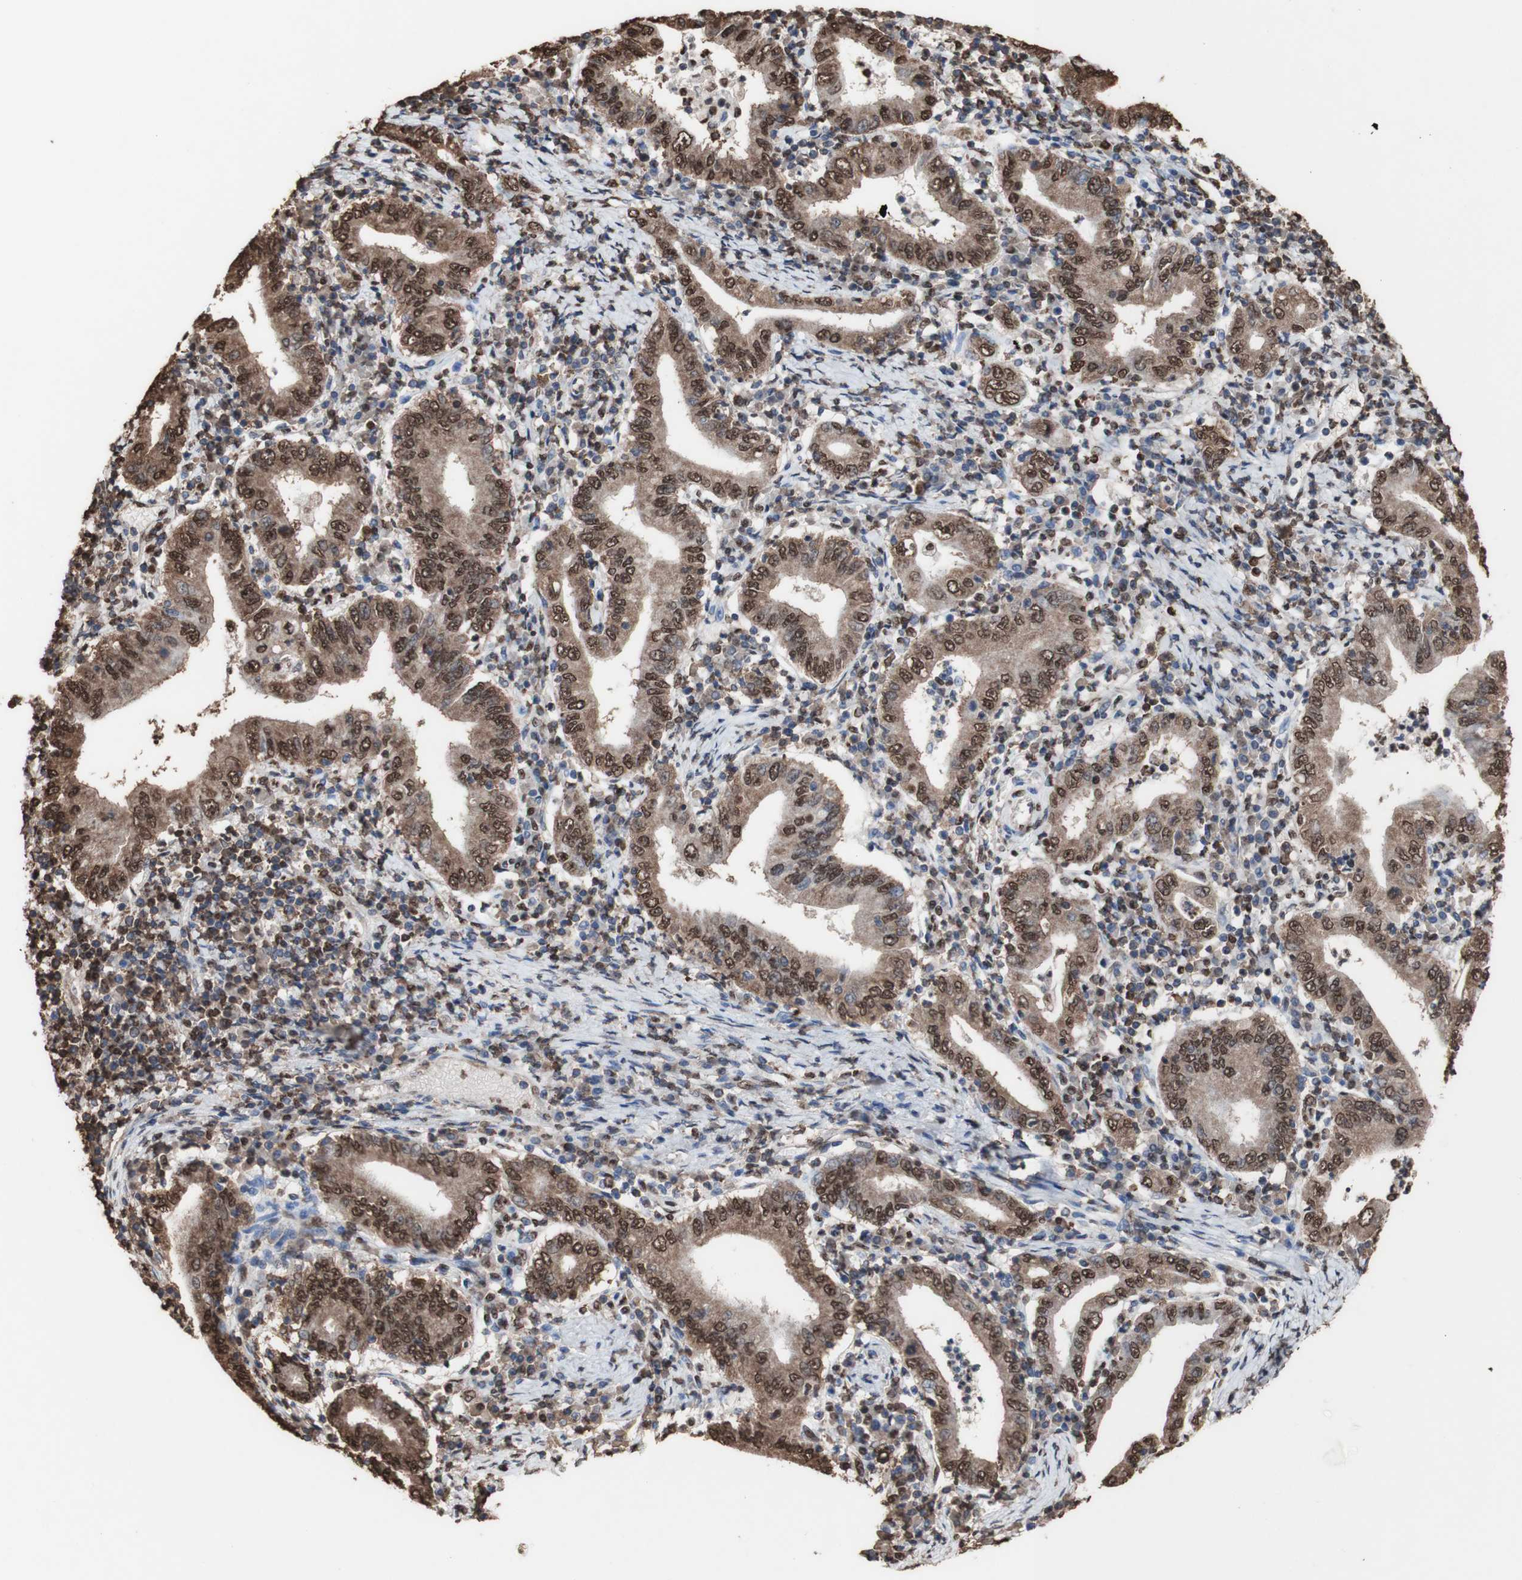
{"staining": {"intensity": "strong", "quantity": ">75%", "location": "cytoplasmic/membranous,nuclear"}, "tissue": "stomach cancer", "cell_type": "Tumor cells", "image_type": "cancer", "snomed": [{"axis": "morphology", "description": "Normal tissue, NOS"}, {"axis": "morphology", "description": "Adenocarcinoma, NOS"}, {"axis": "topography", "description": "Esophagus"}, {"axis": "topography", "description": "Stomach, upper"}, {"axis": "topography", "description": "Peripheral nerve tissue"}], "caption": "Approximately >75% of tumor cells in human stomach cancer exhibit strong cytoplasmic/membranous and nuclear protein expression as visualized by brown immunohistochemical staining.", "gene": "PIDD1", "patient": {"sex": "male", "age": 62}}